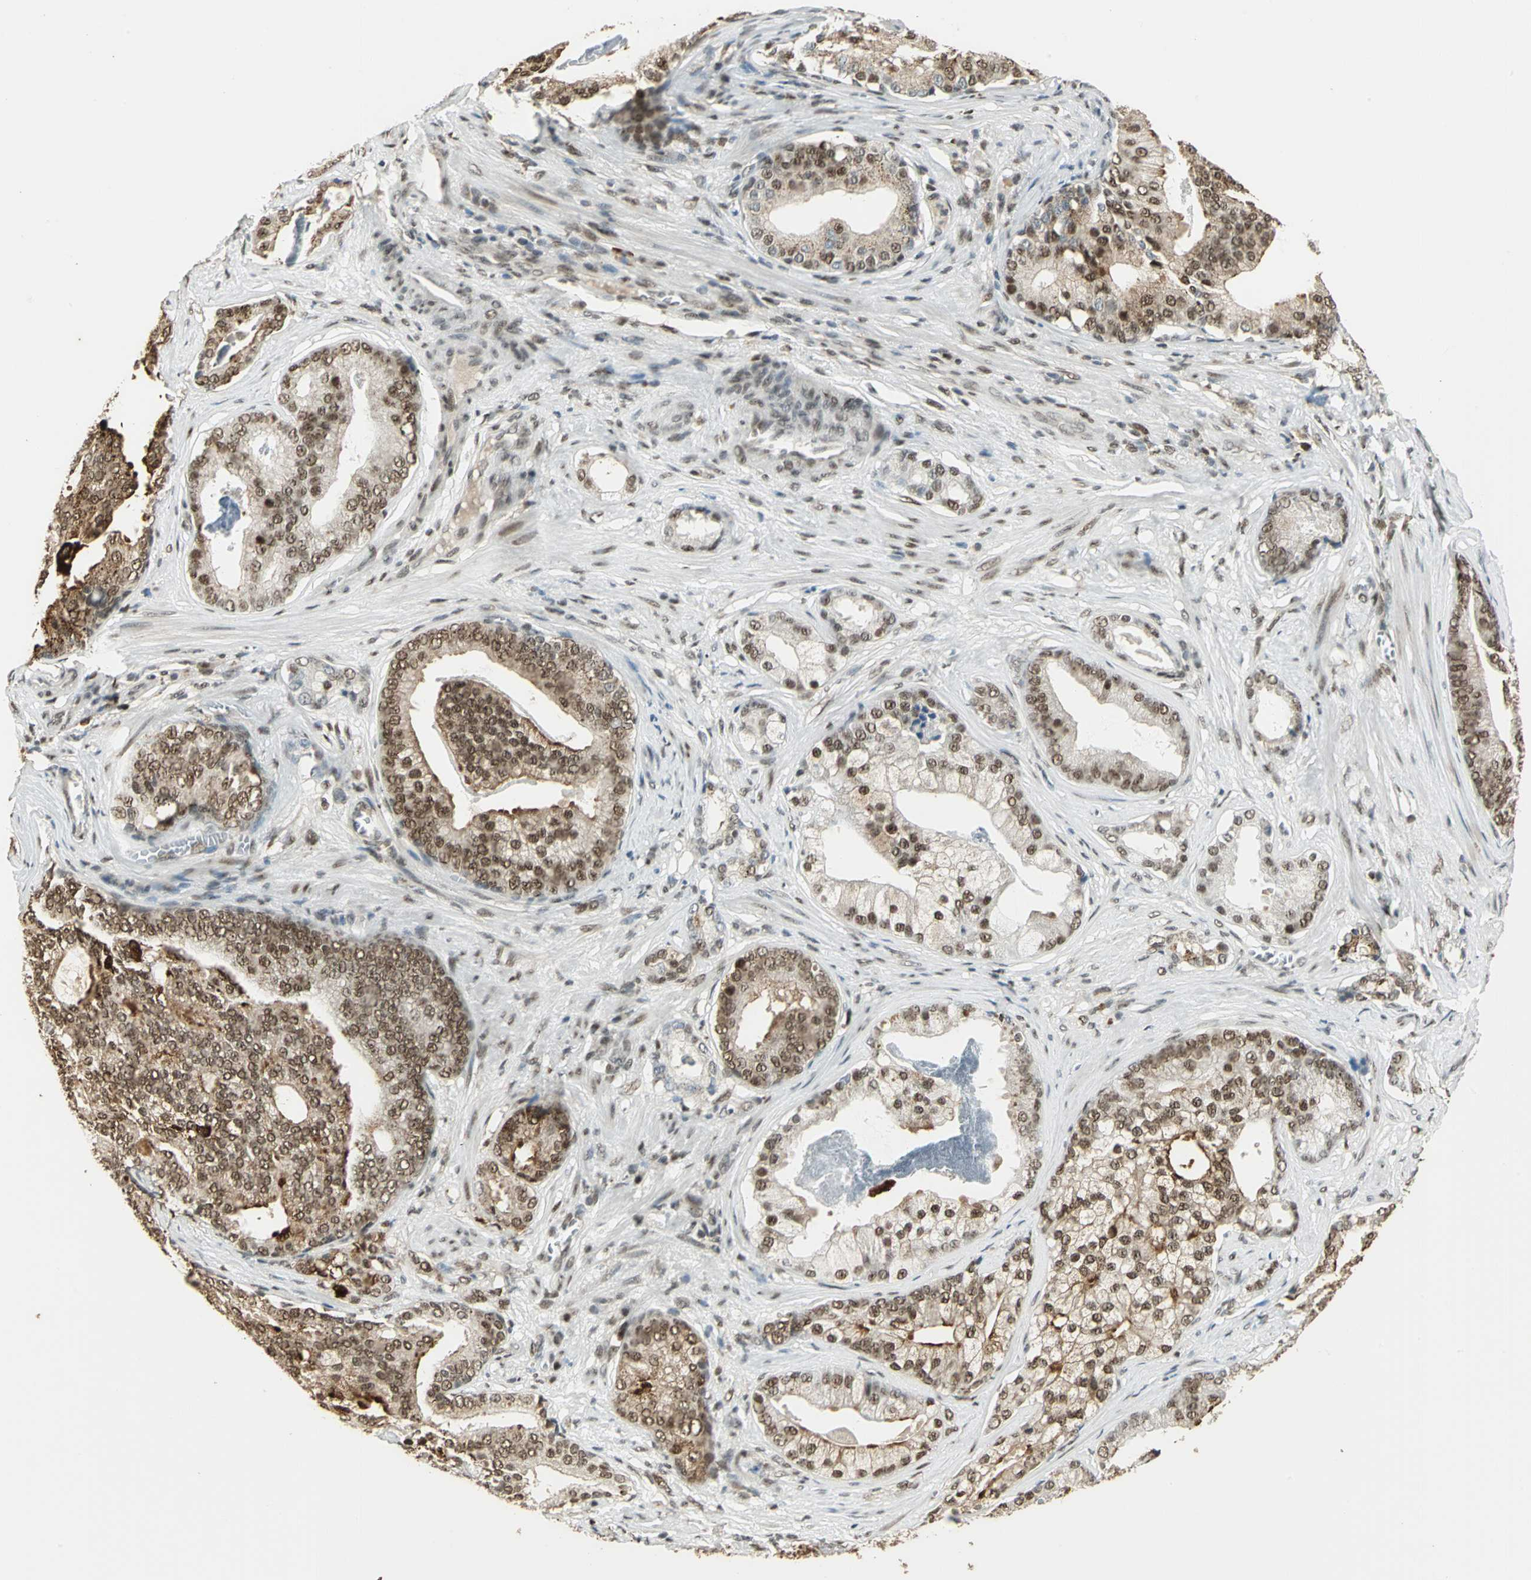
{"staining": {"intensity": "strong", "quantity": ">75%", "location": "cytoplasmic/membranous,nuclear"}, "tissue": "prostate cancer", "cell_type": "Tumor cells", "image_type": "cancer", "snomed": [{"axis": "morphology", "description": "Adenocarcinoma, Low grade"}, {"axis": "topography", "description": "Prostate"}], "caption": "DAB immunohistochemical staining of human prostate cancer (adenocarcinoma (low-grade)) displays strong cytoplasmic/membranous and nuclear protein positivity in about >75% of tumor cells.", "gene": "RAD17", "patient": {"sex": "male", "age": 58}}